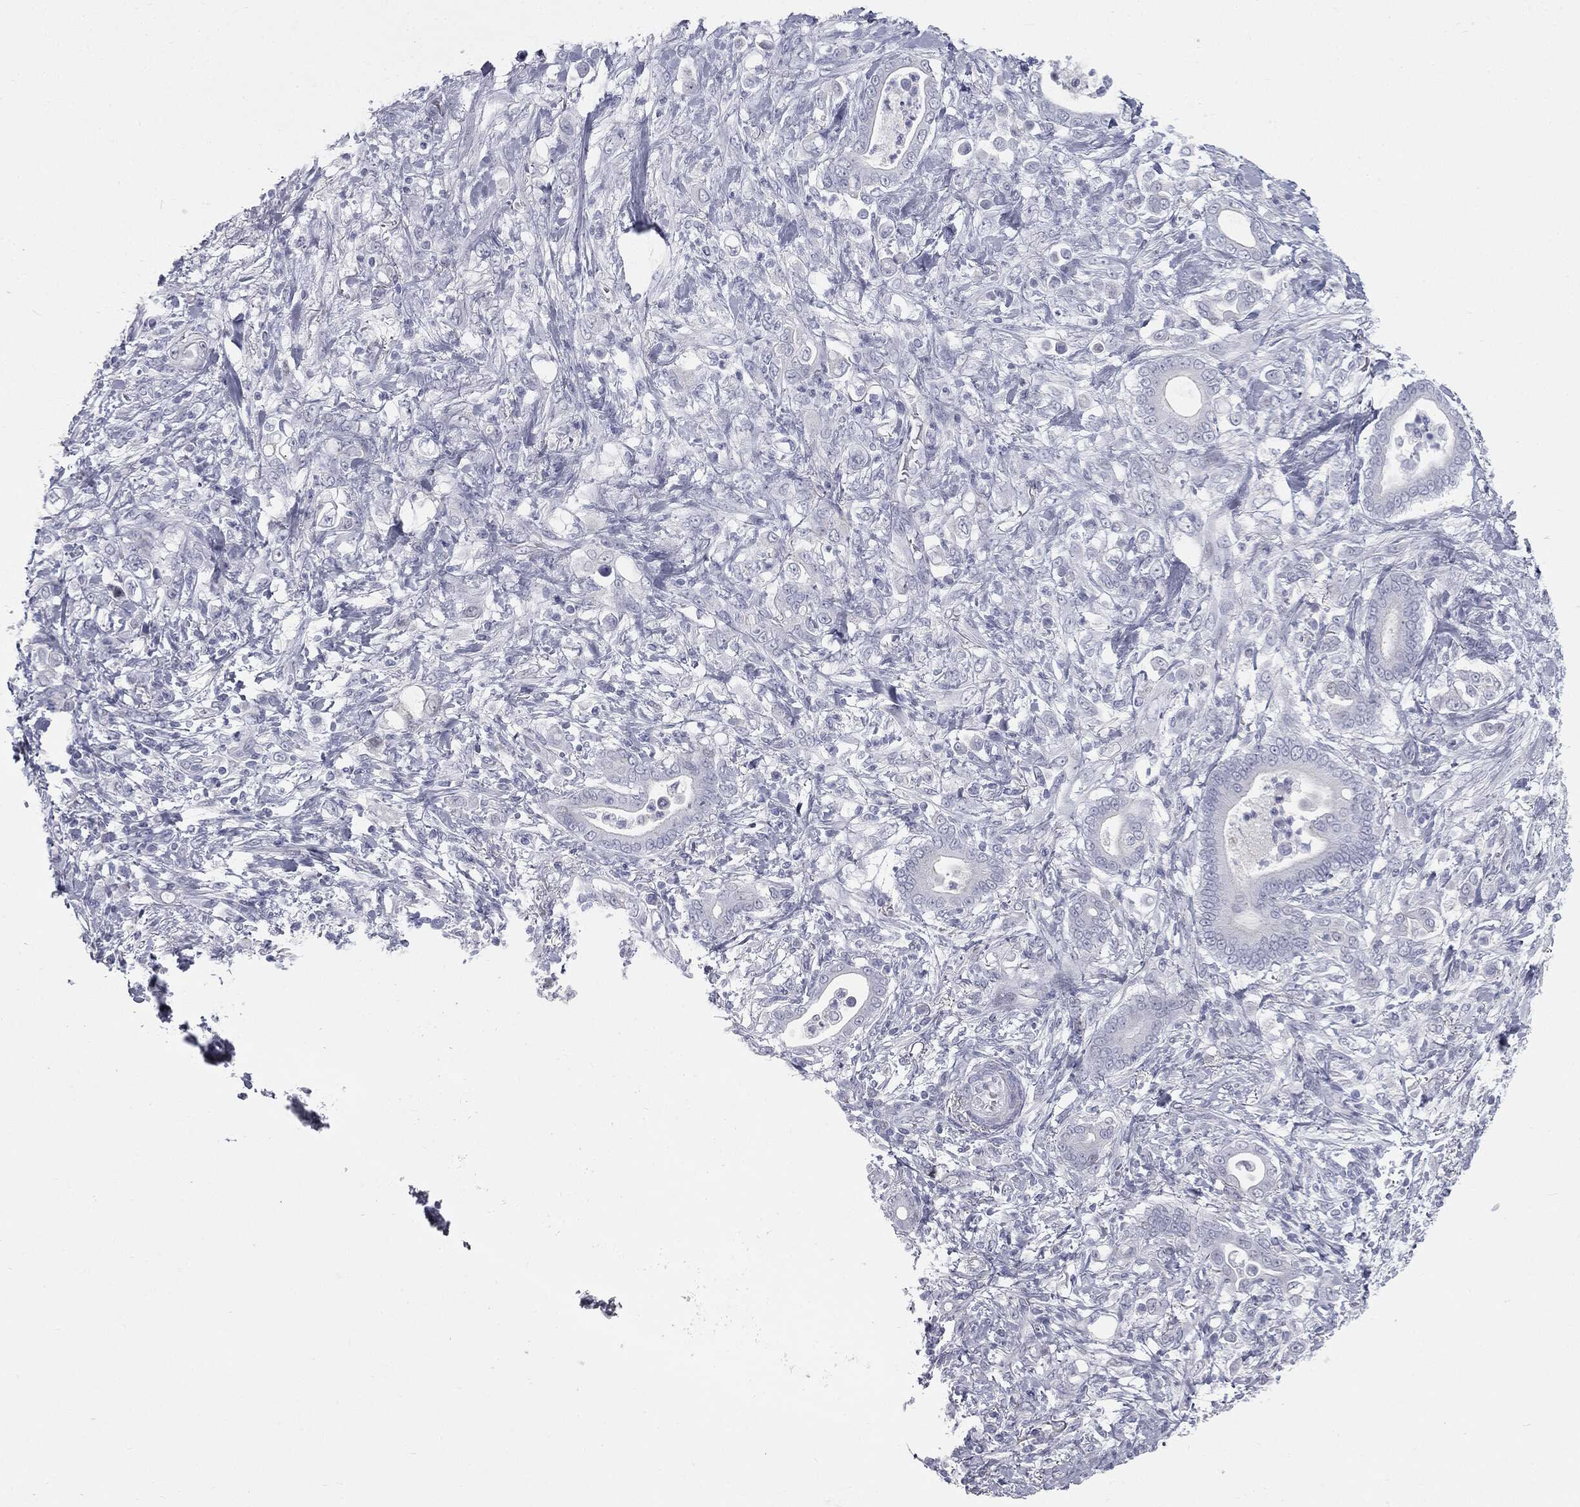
{"staining": {"intensity": "negative", "quantity": "none", "location": "none"}, "tissue": "stomach cancer", "cell_type": "Tumor cells", "image_type": "cancer", "snomed": [{"axis": "morphology", "description": "Adenocarcinoma, NOS"}, {"axis": "topography", "description": "Stomach"}], "caption": "Adenocarcinoma (stomach) stained for a protein using IHC shows no positivity tumor cells.", "gene": "TPO", "patient": {"sex": "female", "age": 79}}